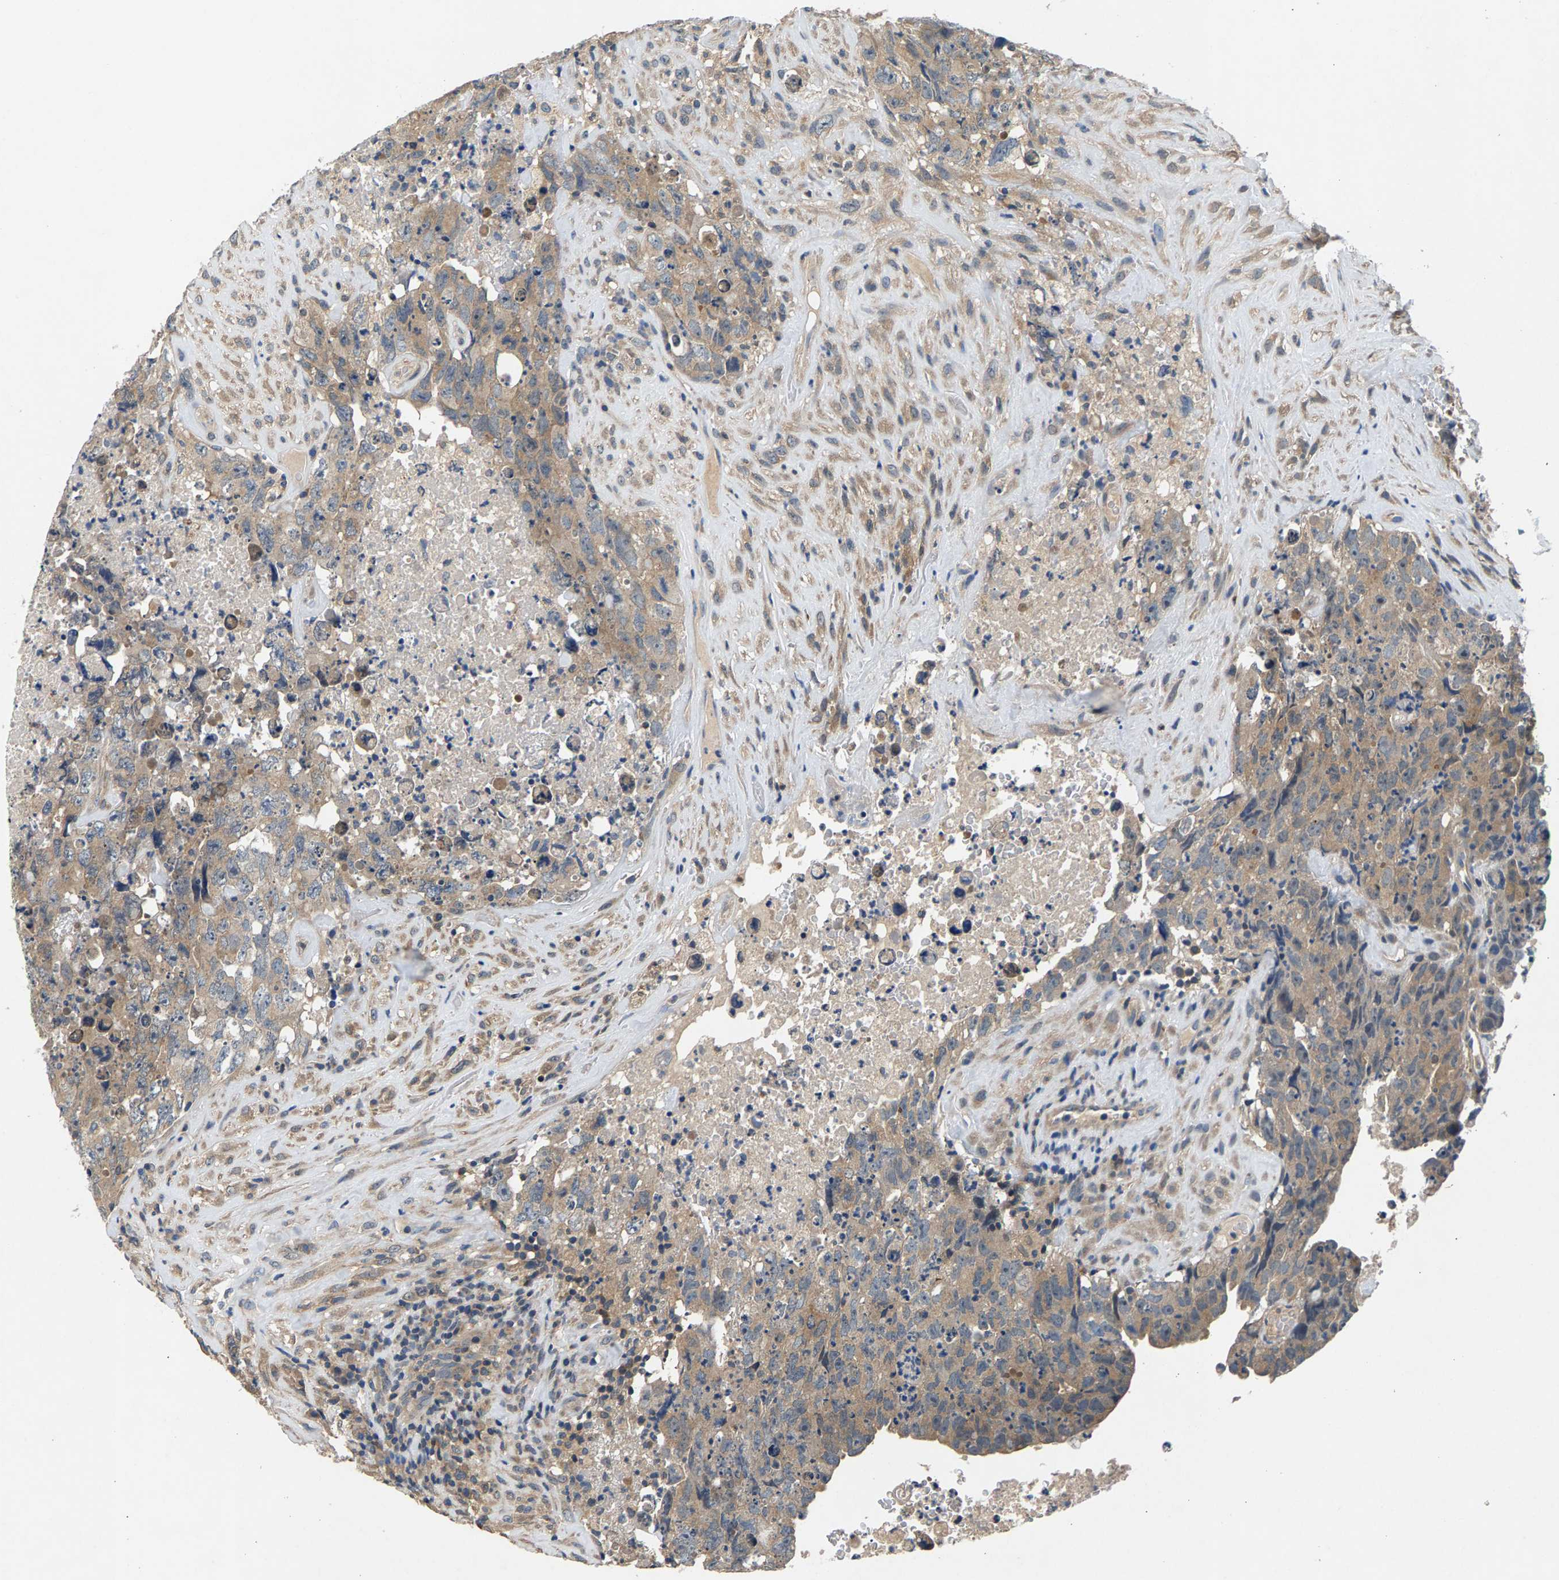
{"staining": {"intensity": "weak", "quantity": ">75%", "location": "cytoplasmic/membranous"}, "tissue": "testis cancer", "cell_type": "Tumor cells", "image_type": "cancer", "snomed": [{"axis": "morphology", "description": "Carcinoma, Embryonal, NOS"}, {"axis": "topography", "description": "Testis"}], "caption": "Human testis embryonal carcinoma stained with a protein marker shows weak staining in tumor cells.", "gene": "NT5C", "patient": {"sex": "male", "age": 32}}